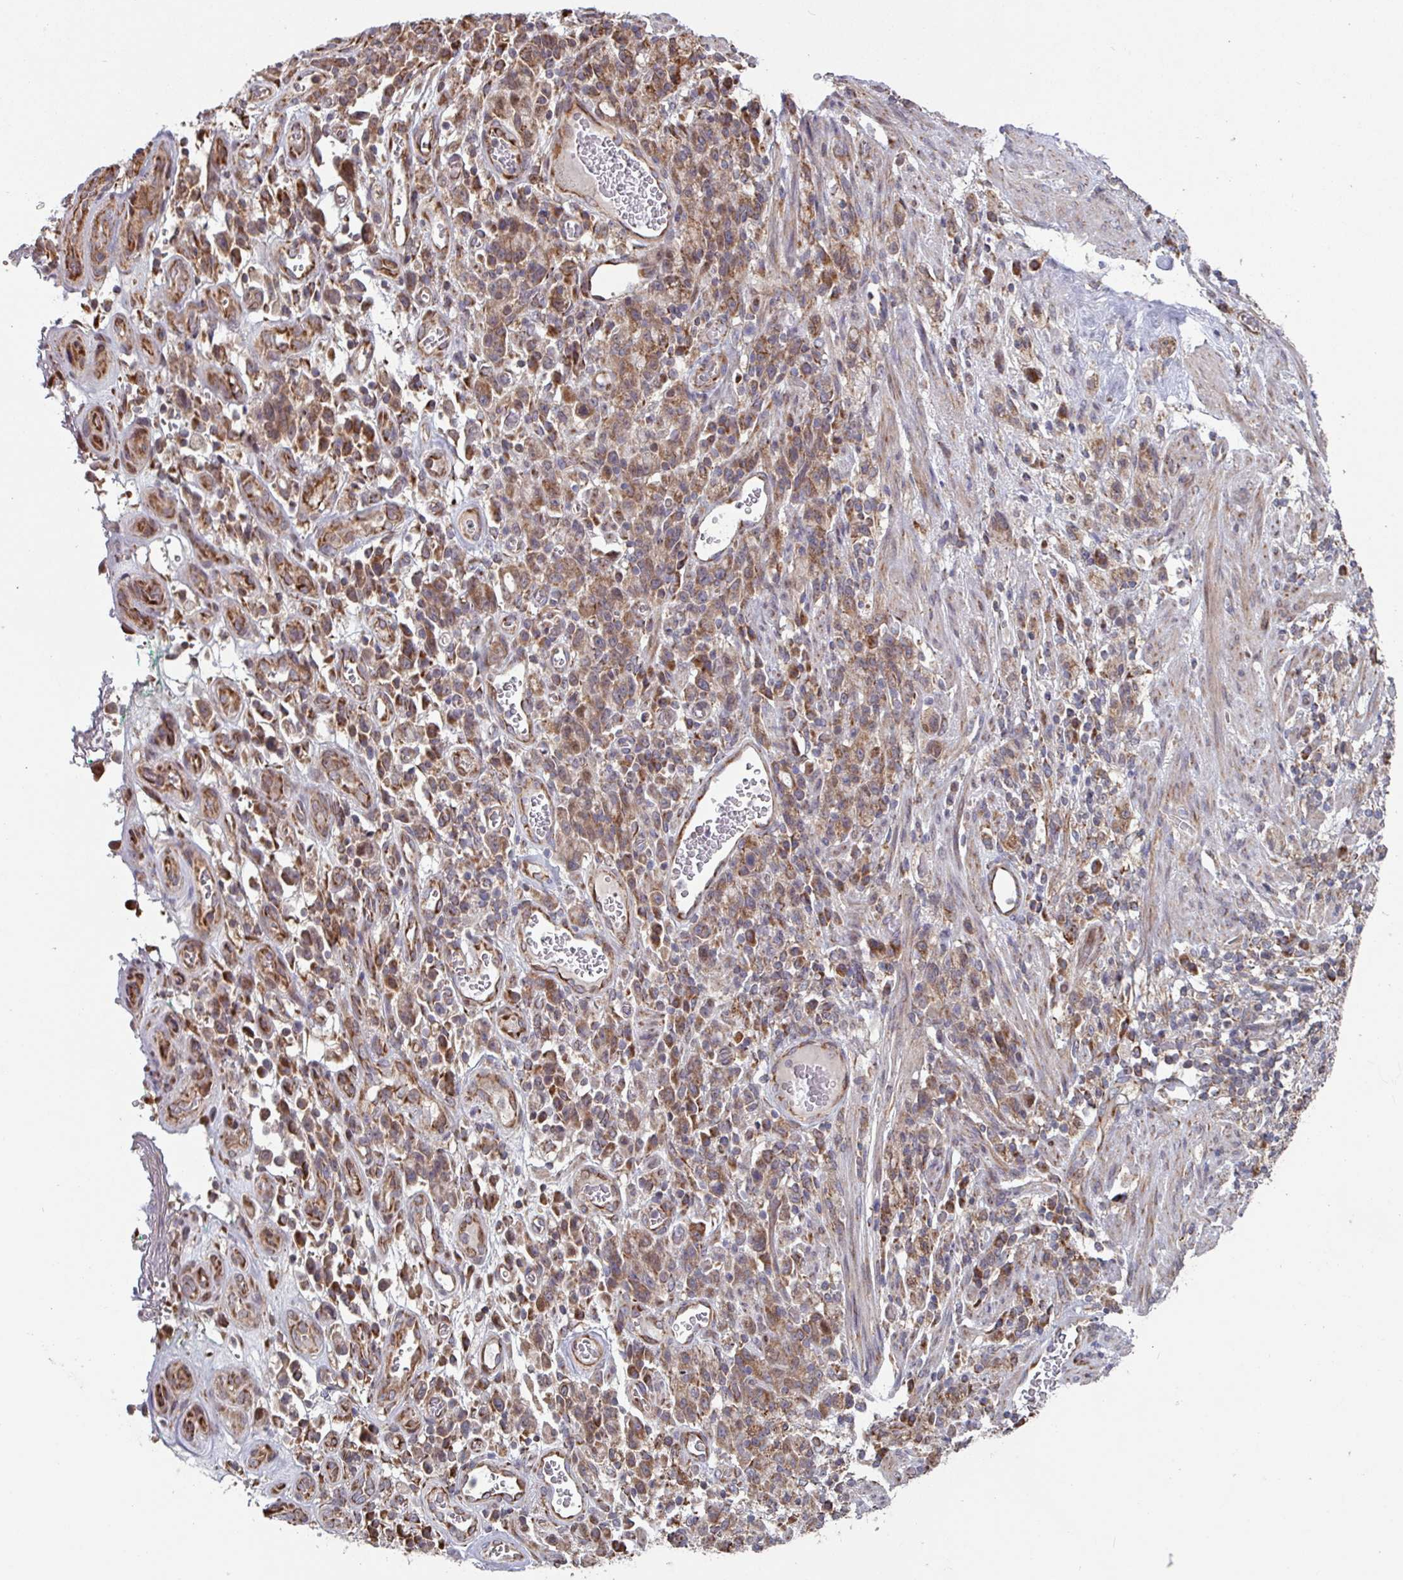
{"staining": {"intensity": "moderate", "quantity": ">75%", "location": "cytoplasmic/membranous"}, "tissue": "stomach cancer", "cell_type": "Tumor cells", "image_type": "cancer", "snomed": [{"axis": "morphology", "description": "Adenocarcinoma, NOS"}, {"axis": "topography", "description": "Stomach"}], "caption": "Protein expression analysis of adenocarcinoma (stomach) displays moderate cytoplasmic/membranous positivity in about >75% of tumor cells.", "gene": "COX7C", "patient": {"sex": "male", "age": 77}}